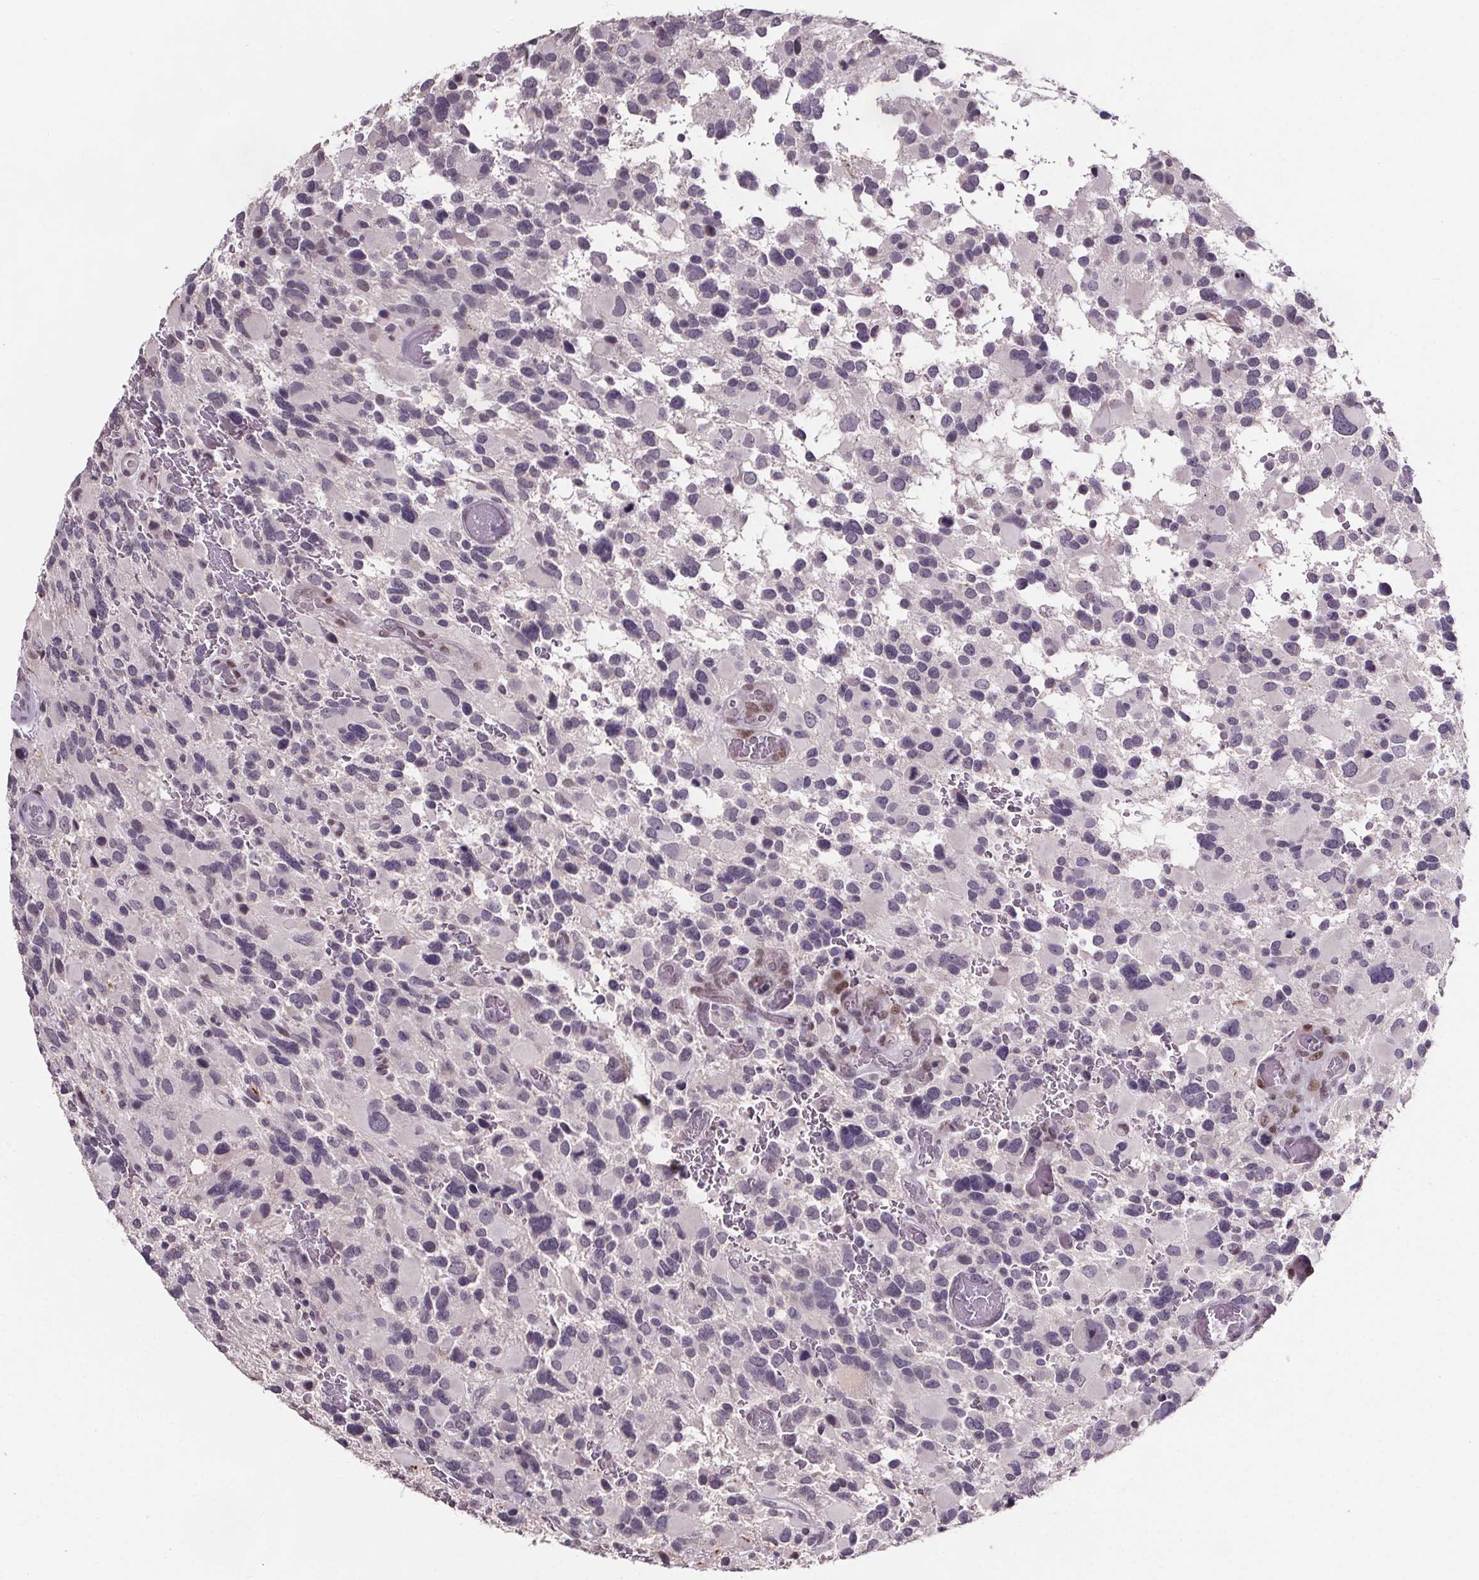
{"staining": {"intensity": "negative", "quantity": "none", "location": "none"}, "tissue": "glioma", "cell_type": "Tumor cells", "image_type": "cancer", "snomed": [{"axis": "morphology", "description": "Glioma, malignant, Low grade"}, {"axis": "topography", "description": "Brain"}], "caption": "IHC histopathology image of glioma stained for a protein (brown), which displays no positivity in tumor cells.", "gene": "NKX6-1", "patient": {"sex": "female", "age": 32}}